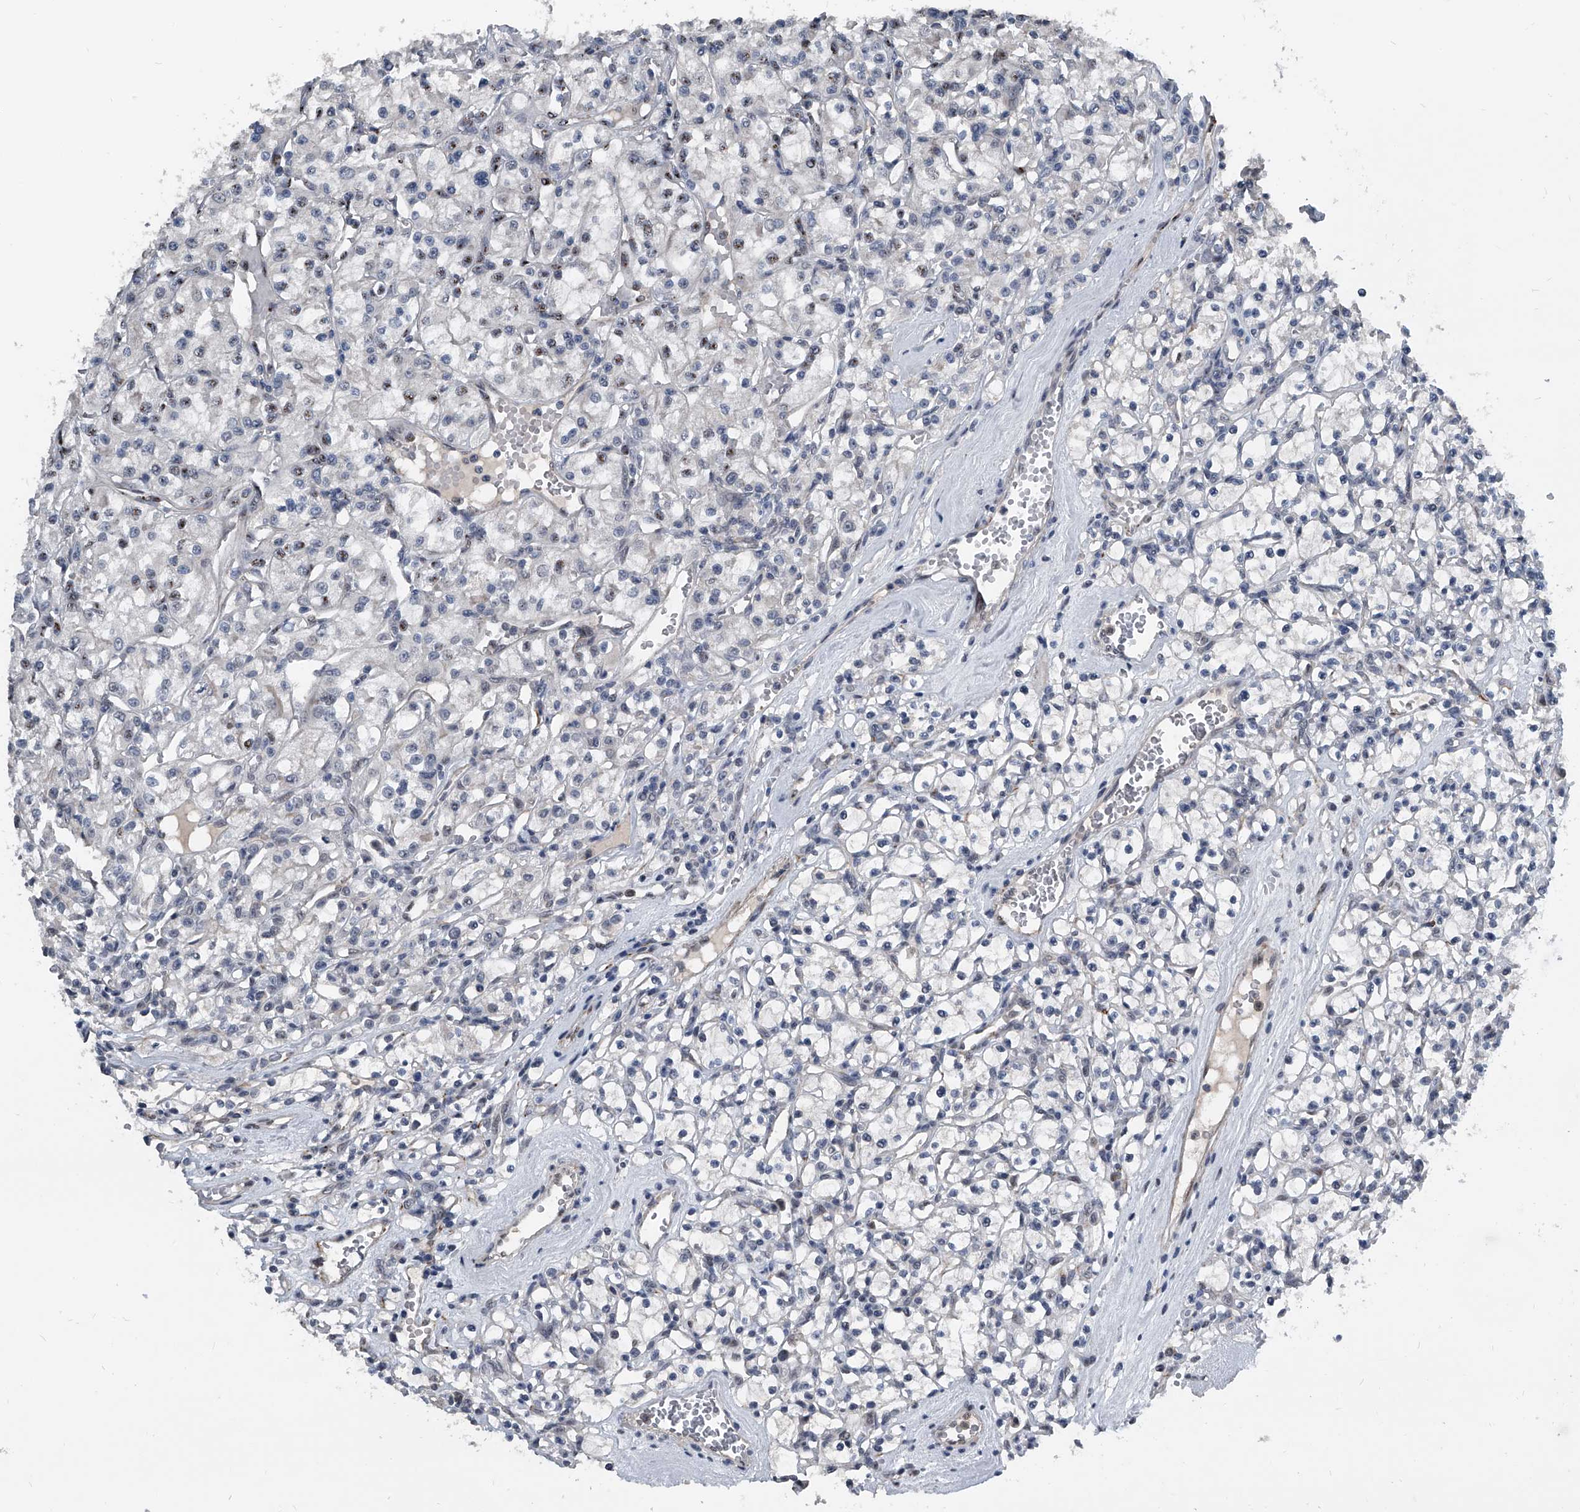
{"staining": {"intensity": "negative", "quantity": "none", "location": "none"}, "tissue": "renal cancer", "cell_type": "Tumor cells", "image_type": "cancer", "snomed": [{"axis": "morphology", "description": "Adenocarcinoma, NOS"}, {"axis": "topography", "description": "Kidney"}], "caption": "Protein analysis of renal cancer reveals no significant expression in tumor cells. (DAB (3,3'-diaminobenzidine) IHC with hematoxylin counter stain).", "gene": "MEN1", "patient": {"sex": "female", "age": 59}}